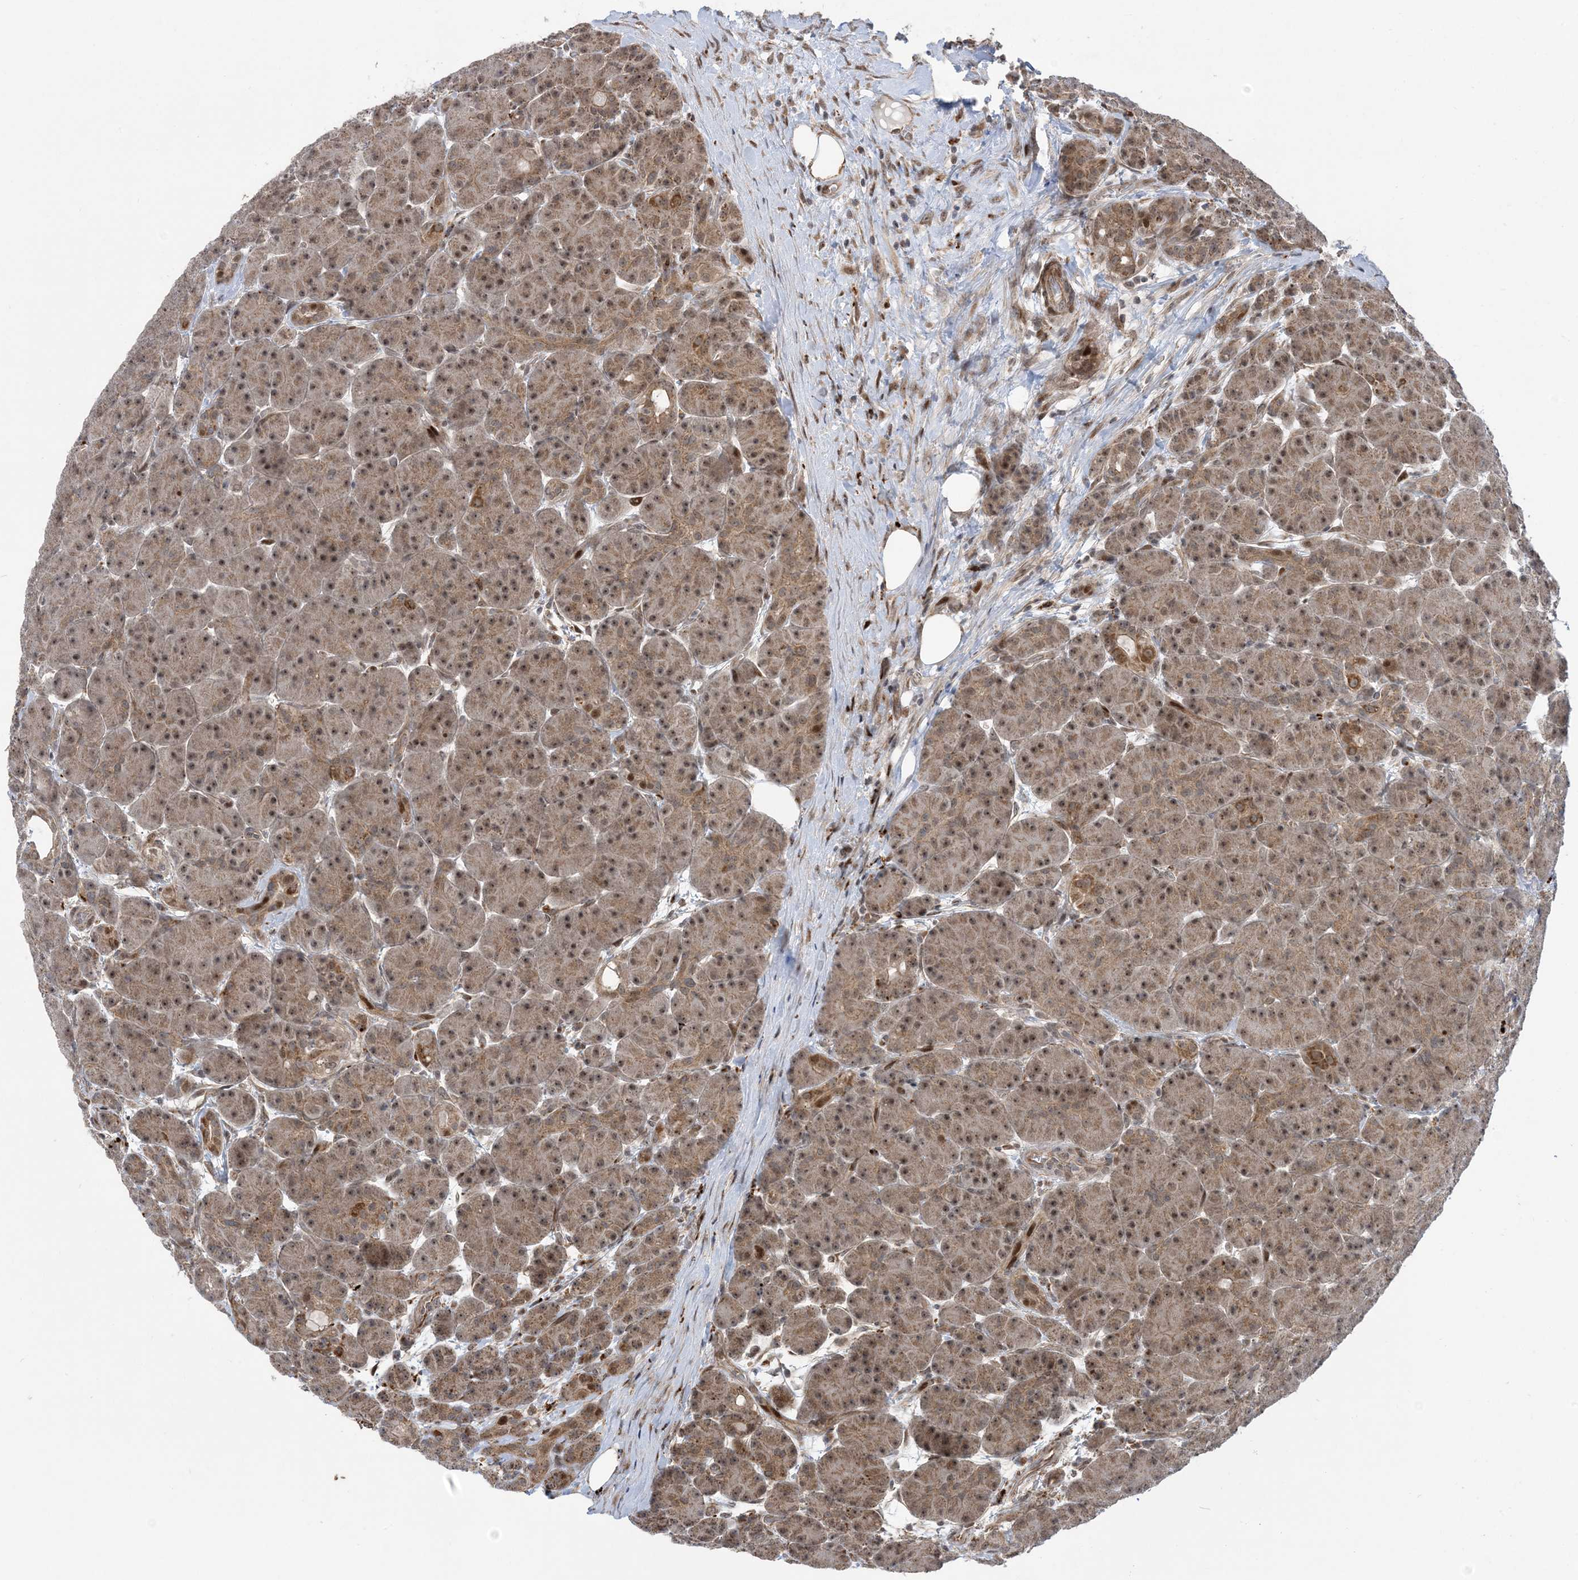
{"staining": {"intensity": "moderate", "quantity": ">75%", "location": "cytoplasmic/membranous,nuclear"}, "tissue": "pancreas", "cell_type": "Exocrine glandular cells", "image_type": "normal", "snomed": [{"axis": "morphology", "description": "Normal tissue, NOS"}, {"axis": "topography", "description": "Pancreas"}], "caption": "Approximately >75% of exocrine glandular cells in normal pancreas exhibit moderate cytoplasmic/membranous,nuclear protein positivity as visualized by brown immunohistochemical staining.", "gene": "FAM9B", "patient": {"sex": "male", "age": 63}}